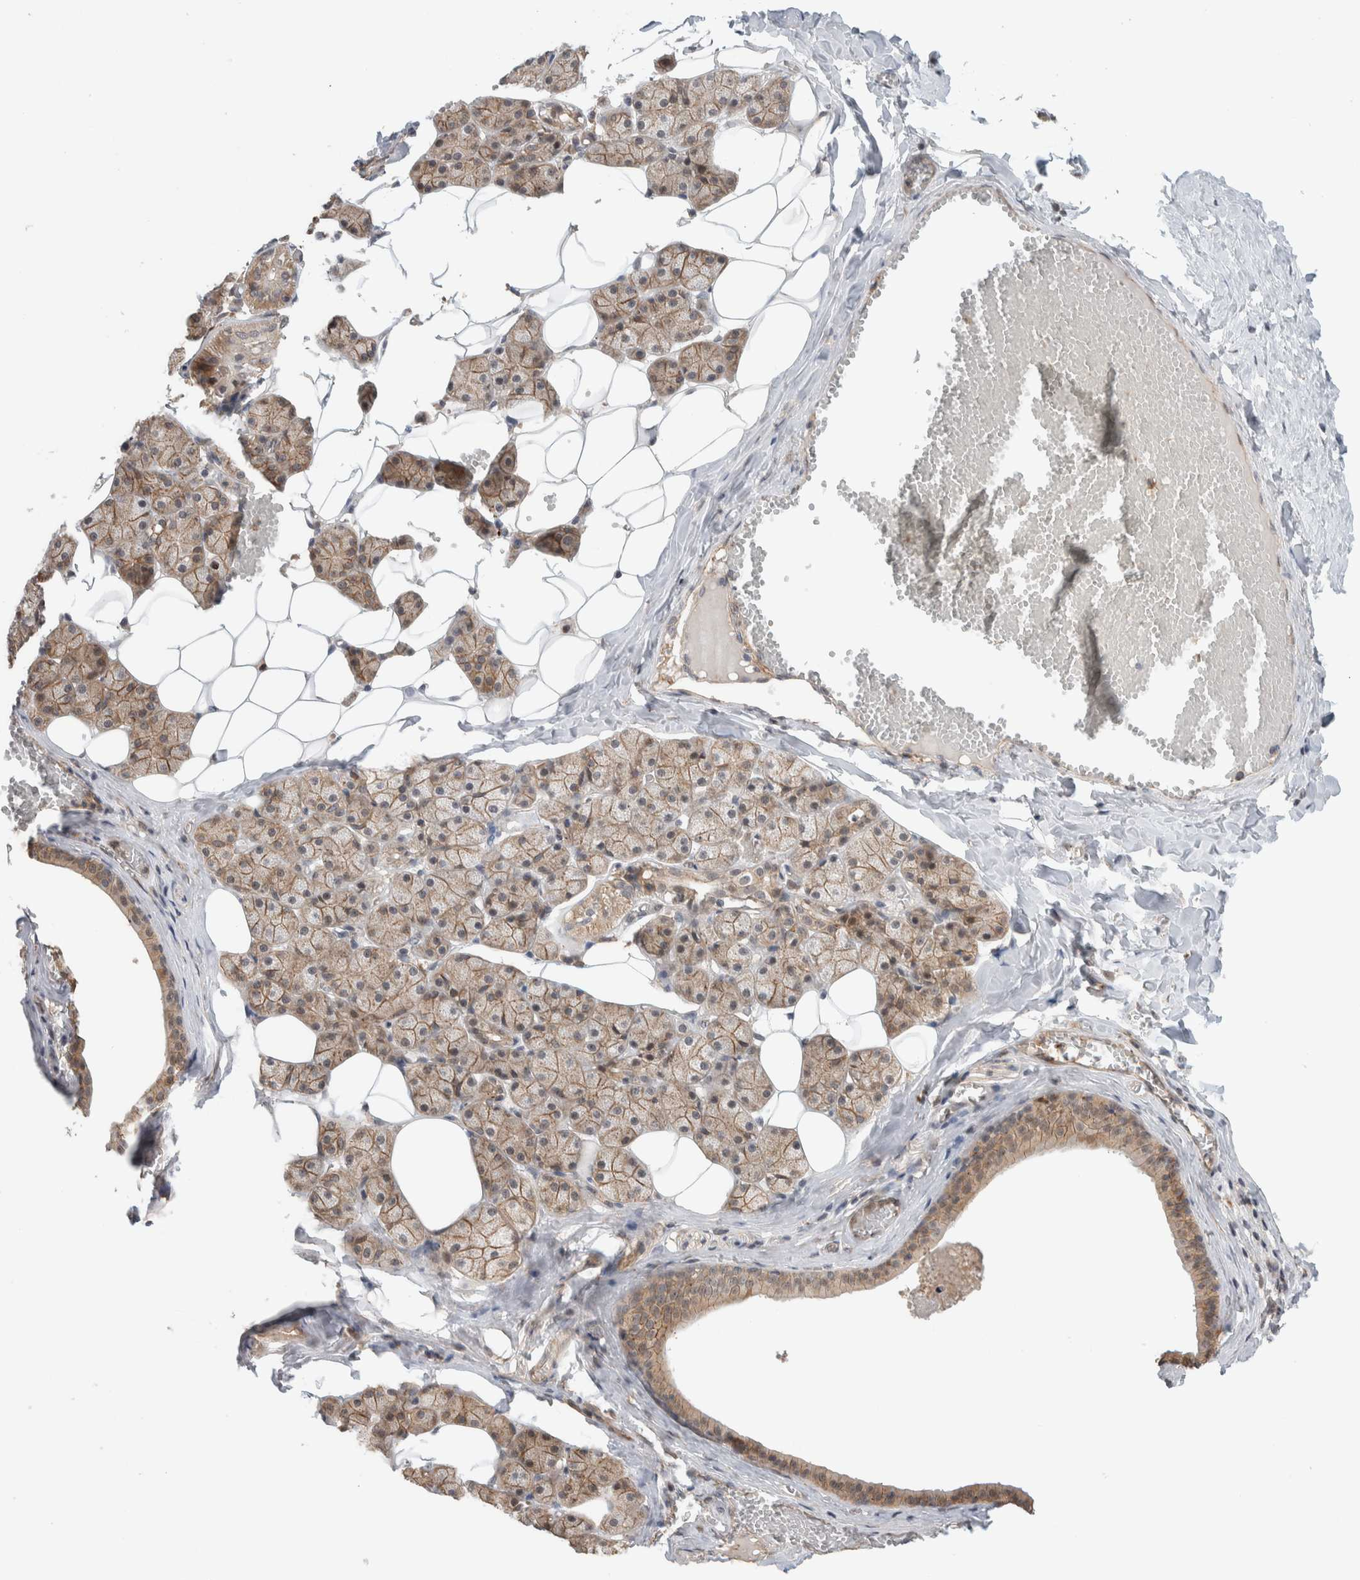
{"staining": {"intensity": "moderate", "quantity": ">75%", "location": "cytoplasmic/membranous,nuclear"}, "tissue": "salivary gland", "cell_type": "Glandular cells", "image_type": "normal", "snomed": [{"axis": "morphology", "description": "Normal tissue, NOS"}, {"axis": "topography", "description": "Salivary gland"}], "caption": "Unremarkable salivary gland was stained to show a protein in brown. There is medium levels of moderate cytoplasmic/membranous,nuclear expression in approximately >75% of glandular cells. Using DAB (brown) and hematoxylin (blue) stains, captured at high magnification using brightfield microscopy.", "gene": "DEPTOR", "patient": {"sex": "female", "age": 33}}